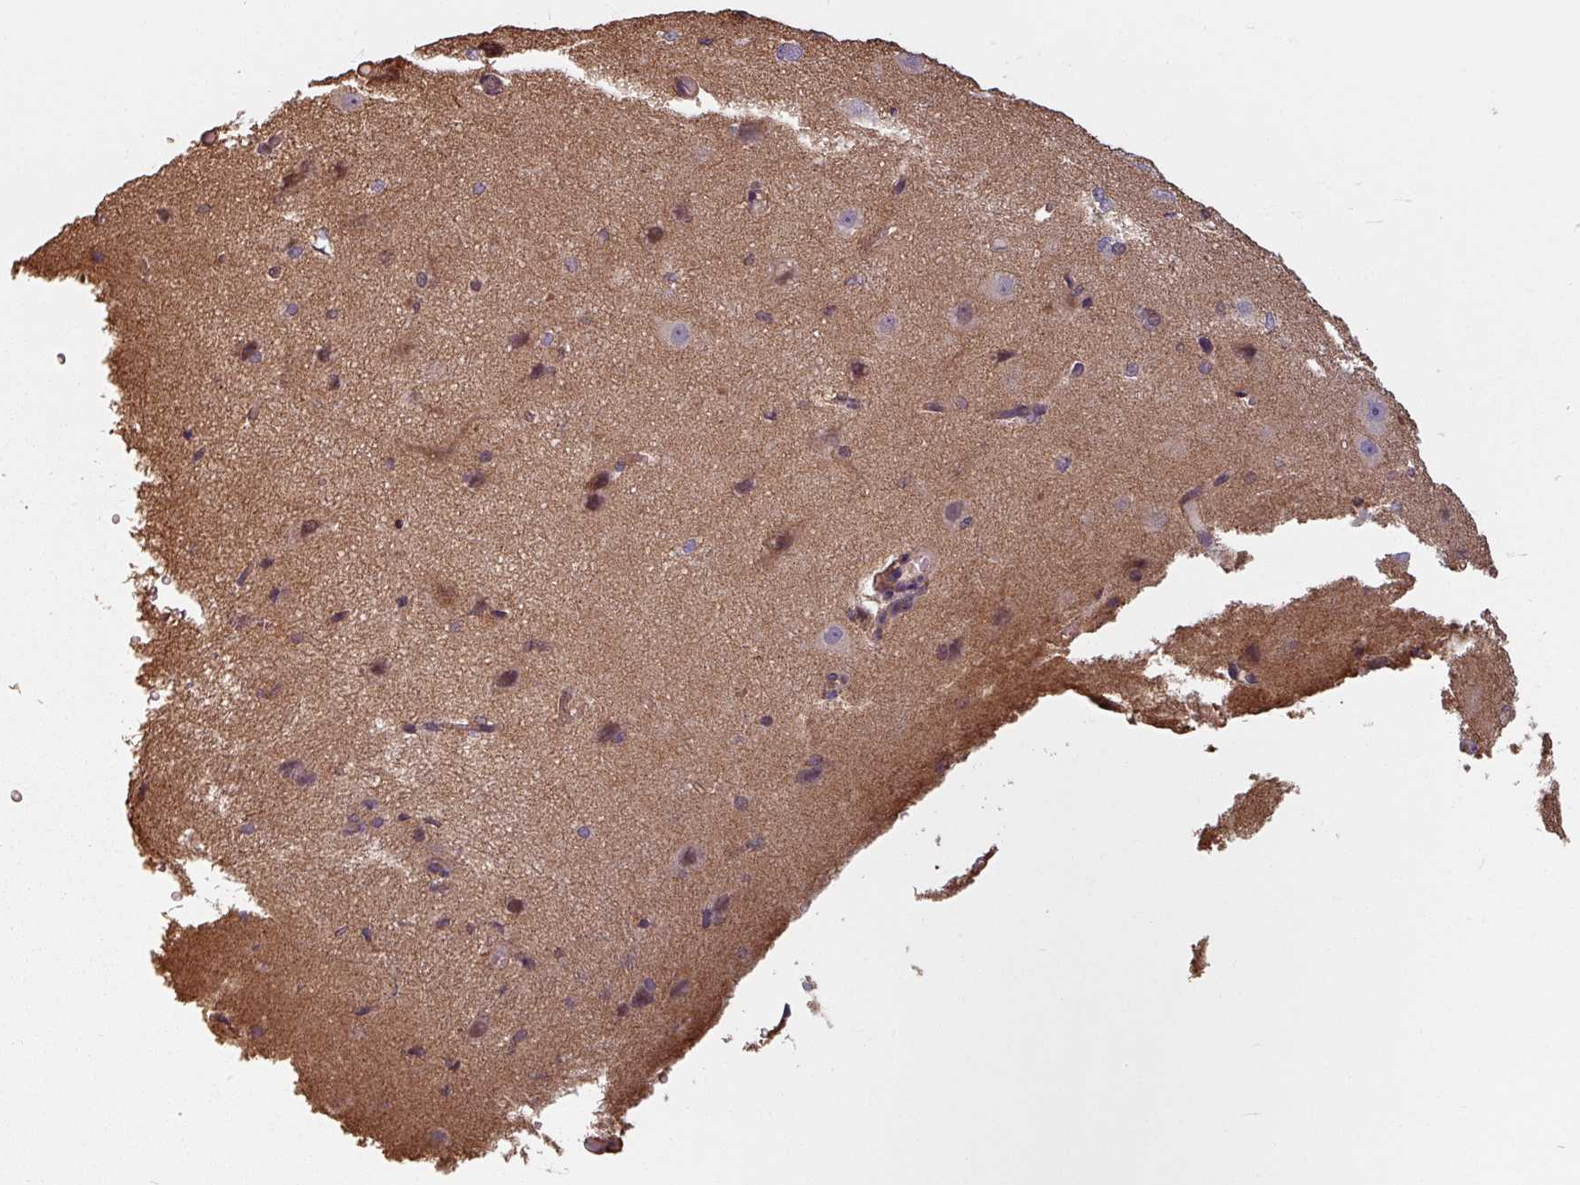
{"staining": {"intensity": "weak", "quantity": "25%-75%", "location": "cytoplasmic/membranous"}, "tissue": "cerebral cortex", "cell_type": "Endothelial cells", "image_type": "normal", "snomed": [{"axis": "morphology", "description": "Normal tissue, NOS"}, {"axis": "morphology", "description": "Inflammation, NOS"}, {"axis": "topography", "description": "Cerebral cortex"}], "caption": "This histopathology image shows immunohistochemistry staining of normal human cerebral cortex, with low weak cytoplasmic/membranous staining in about 25%-75% of endothelial cells.", "gene": "EID1", "patient": {"sex": "male", "age": 6}}